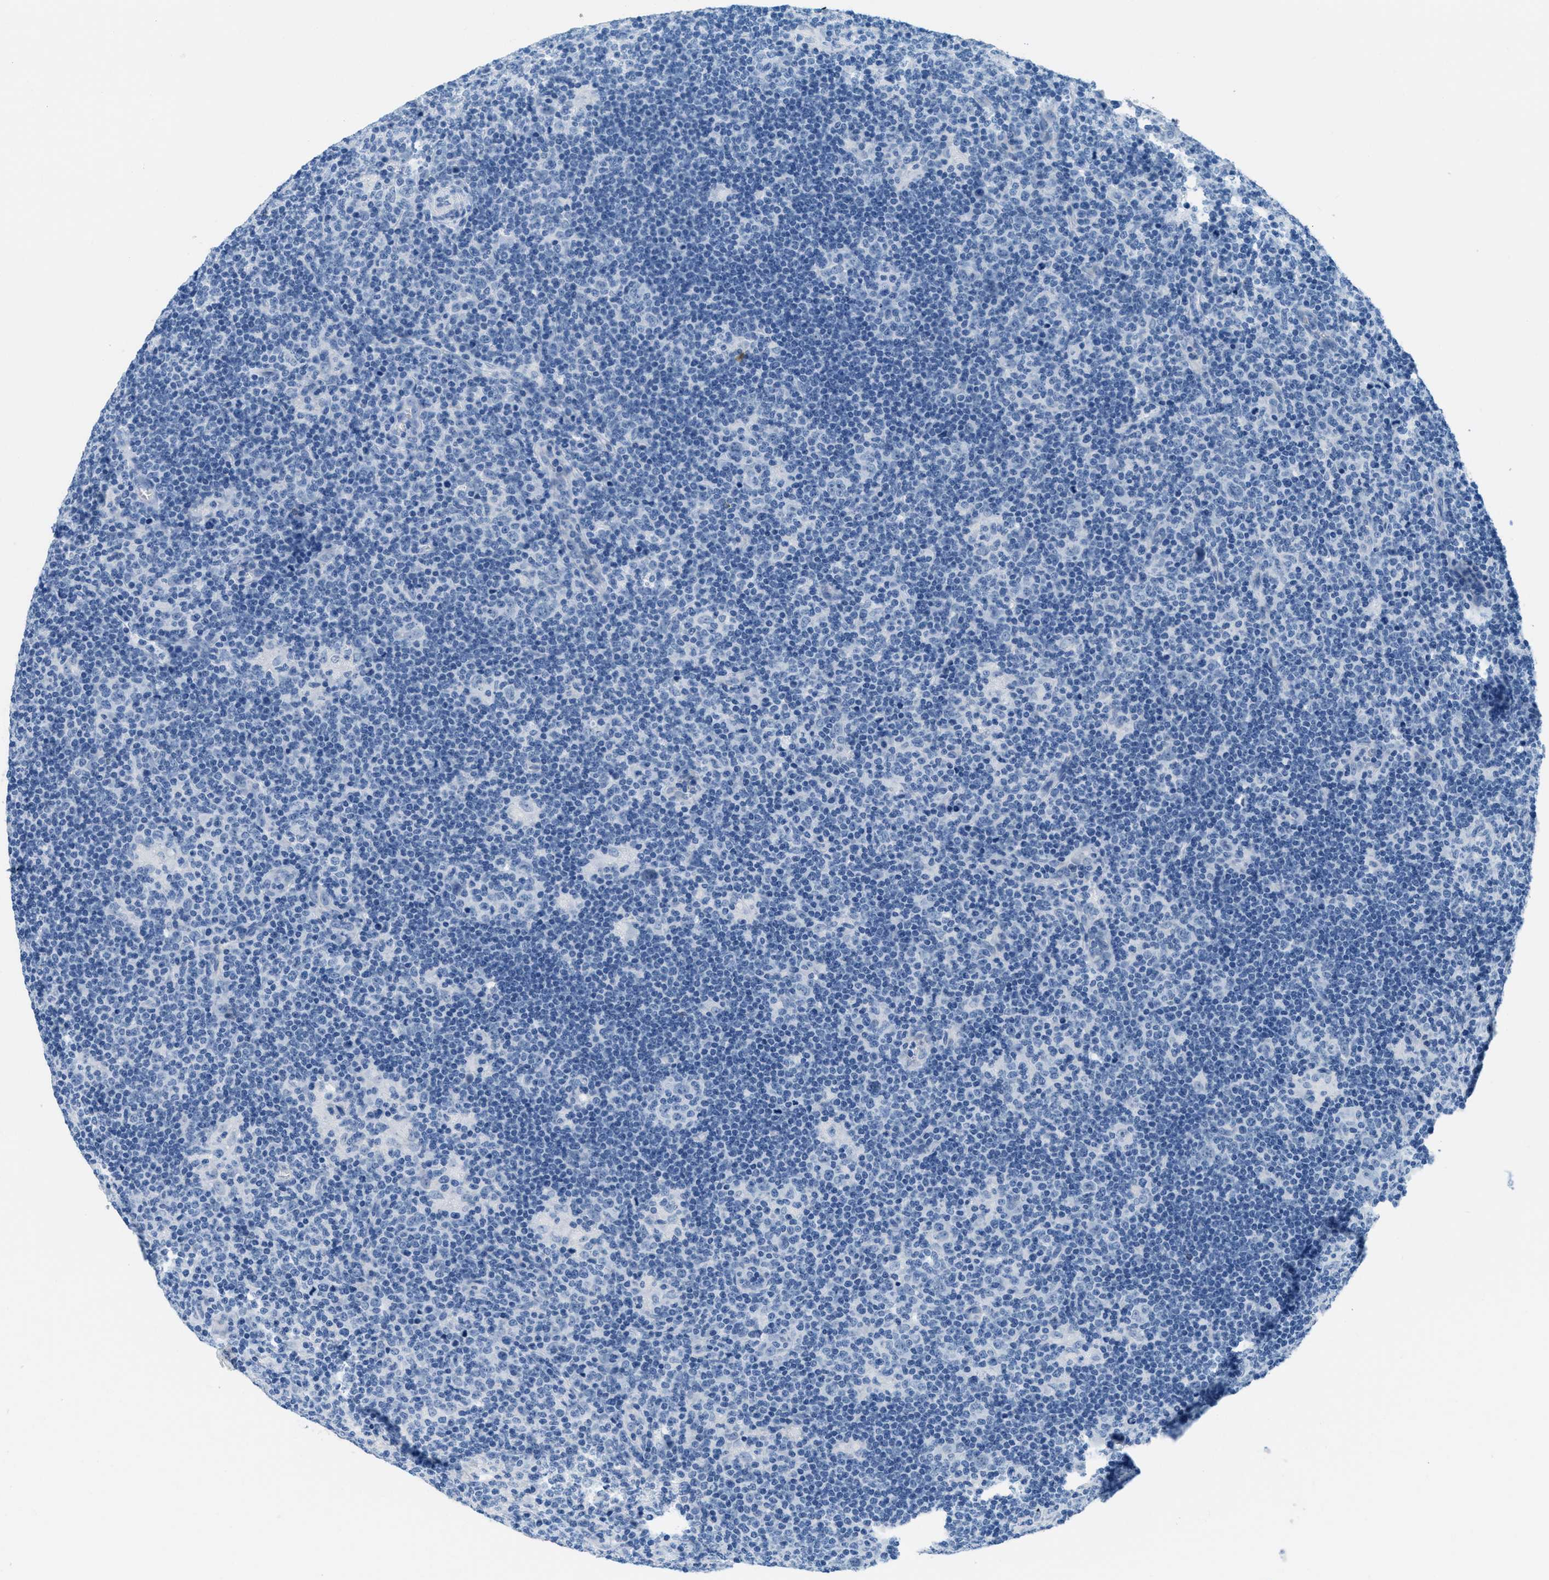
{"staining": {"intensity": "negative", "quantity": "none", "location": "none"}, "tissue": "lymphoma", "cell_type": "Tumor cells", "image_type": "cancer", "snomed": [{"axis": "morphology", "description": "Hodgkin's disease, NOS"}, {"axis": "topography", "description": "Lymph node"}], "caption": "A micrograph of human Hodgkin's disease is negative for staining in tumor cells.", "gene": "MGARP", "patient": {"sex": "female", "age": 57}}